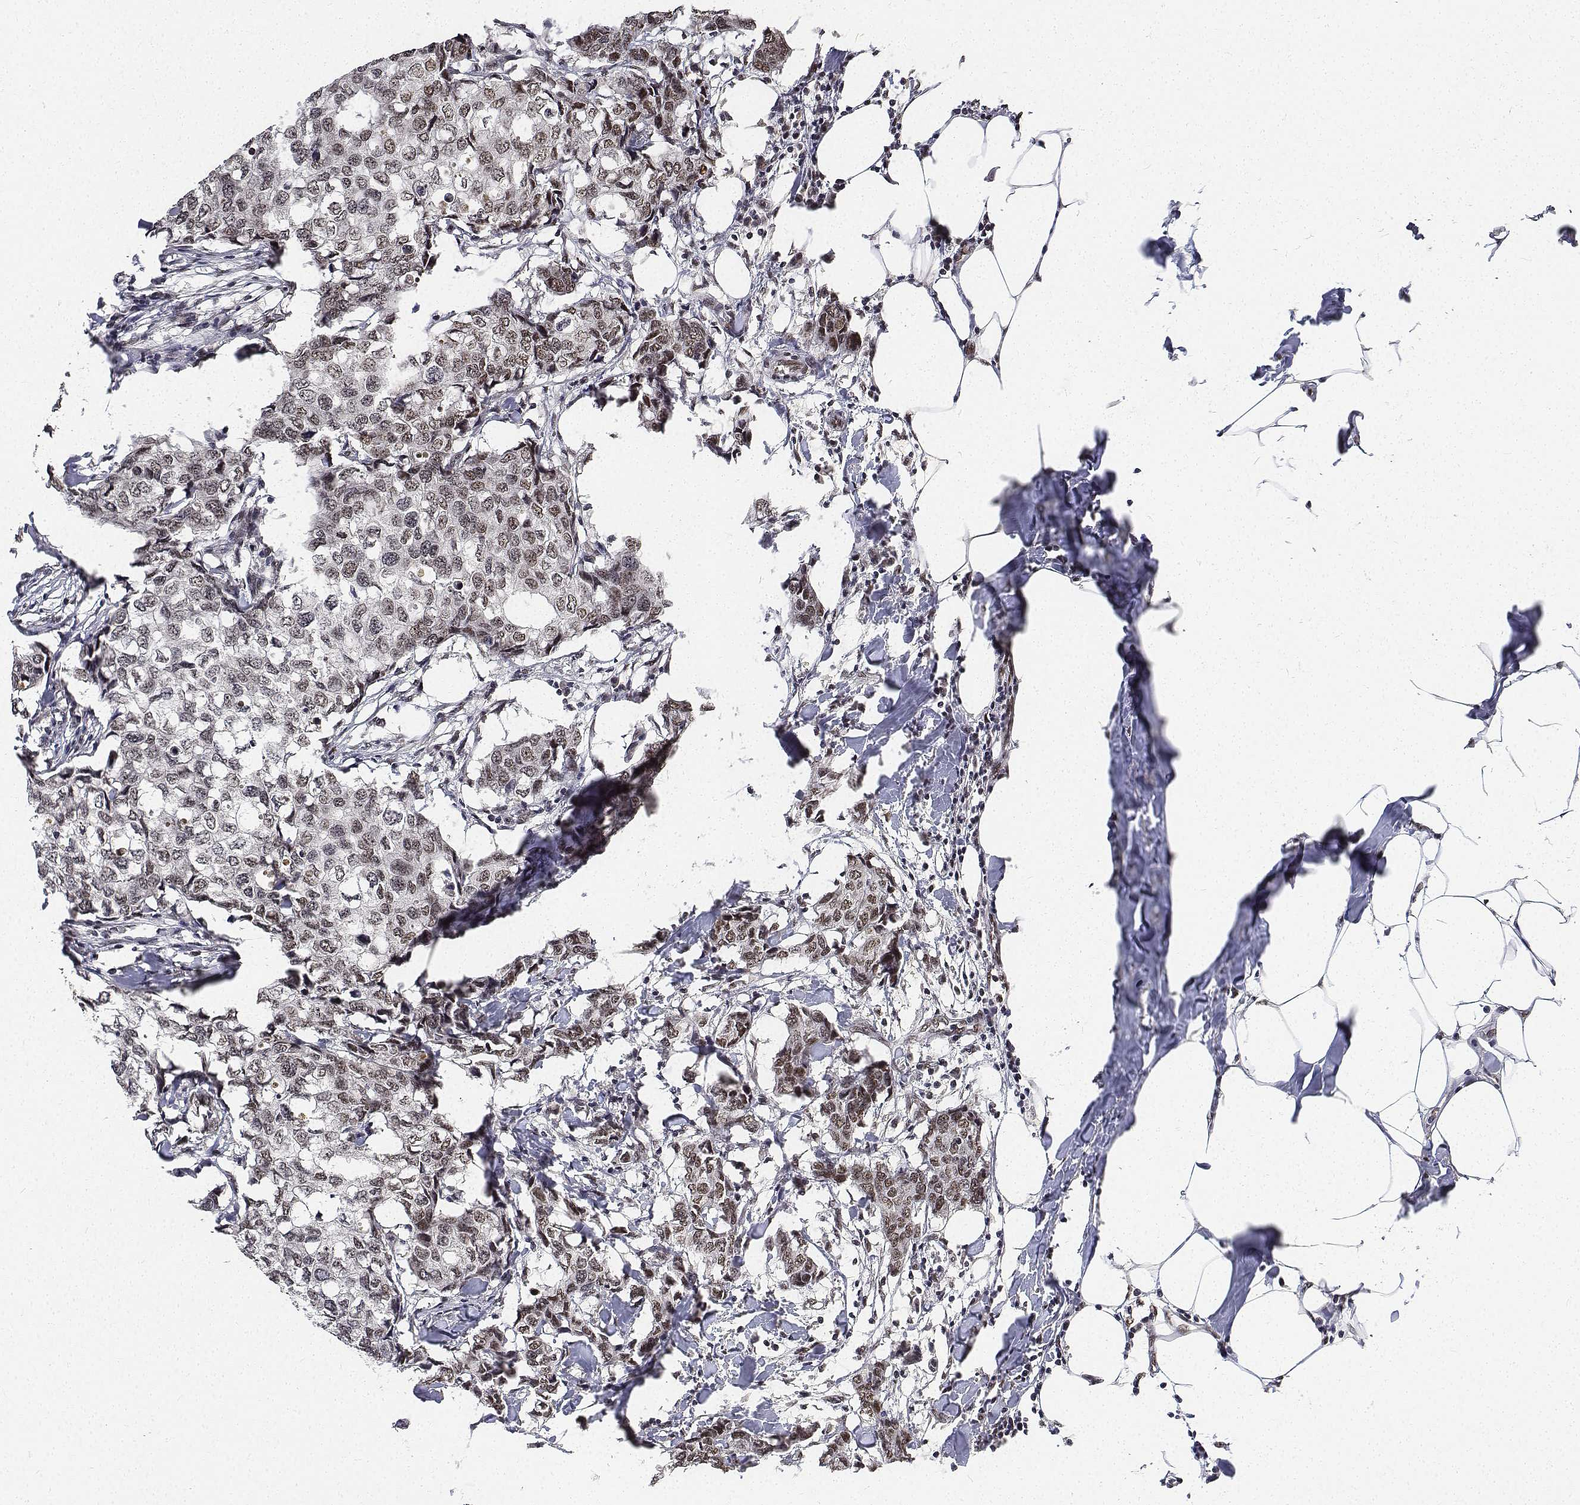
{"staining": {"intensity": "weak", "quantity": ">75%", "location": "nuclear"}, "tissue": "breast cancer", "cell_type": "Tumor cells", "image_type": "cancer", "snomed": [{"axis": "morphology", "description": "Duct carcinoma"}, {"axis": "topography", "description": "Breast"}], "caption": "Weak nuclear expression is seen in about >75% of tumor cells in intraductal carcinoma (breast).", "gene": "ATRX", "patient": {"sex": "female", "age": 27}}